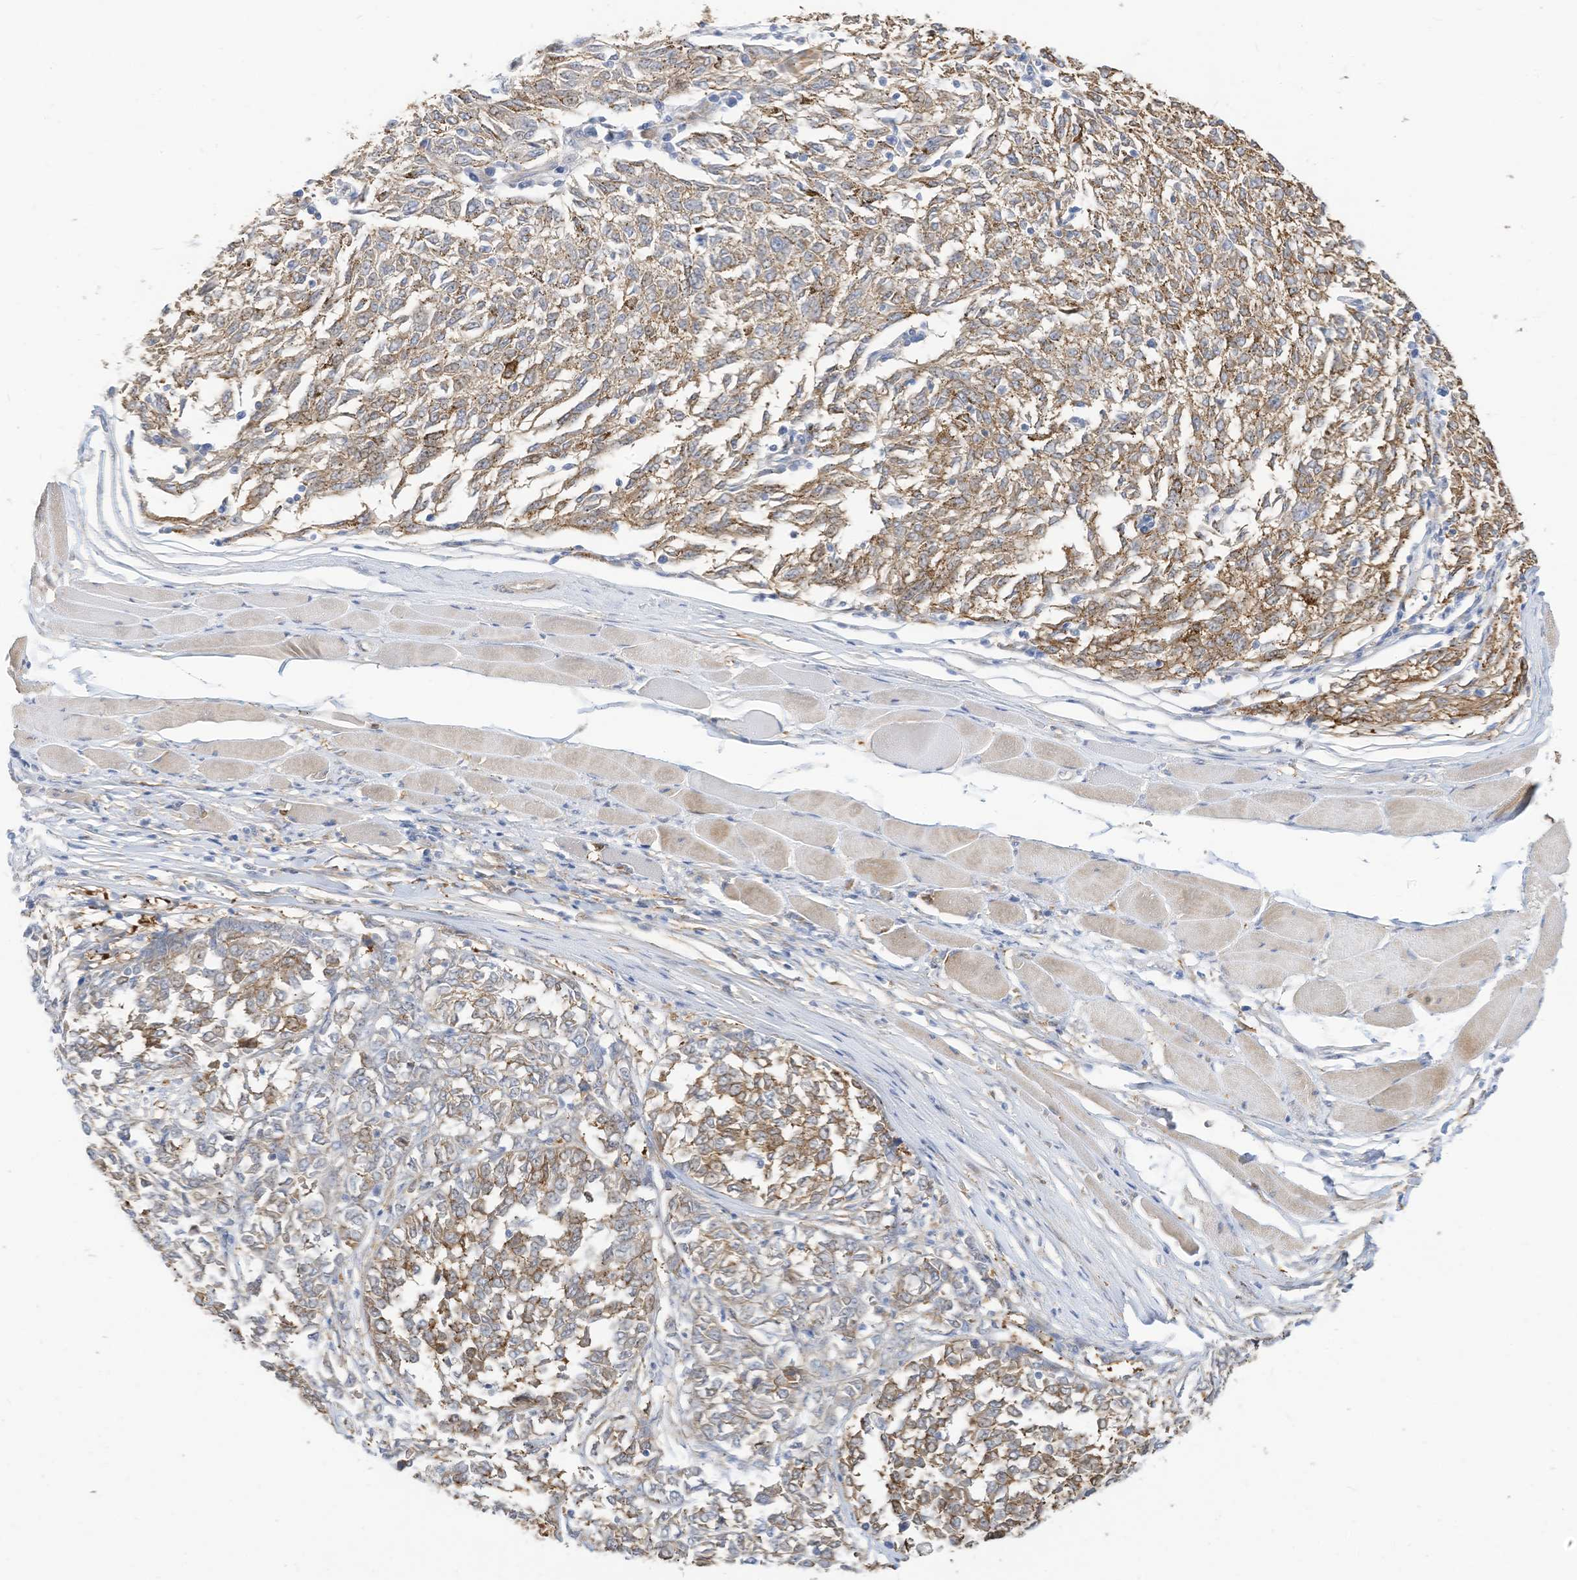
{"staining": {"intensity": "moderate", "quantity": ">75%", "location": "cytoplasmic/membranous"}, "tissue": "melanoma", "cell_type": "Tumor cells", "image_type": "cancer", "snomed": [{"axis": "morphology", "description": "Malignant melanoma, NOS"}, {"axis": "topography", "description": "Skin"}], "caption": "An IHC photomicrograph of tumor tissue is shown. Protein staining in brown labels moderate cytoplasmic/membranous positivity in melanoma within tumor cells. The staining was performed using DAB, with brown indicating positive protein expression. Nuclei are stained blue with hematoxylin.", "gene": "ATP13A1", "patient": {"sex": "female", "age": 72}}